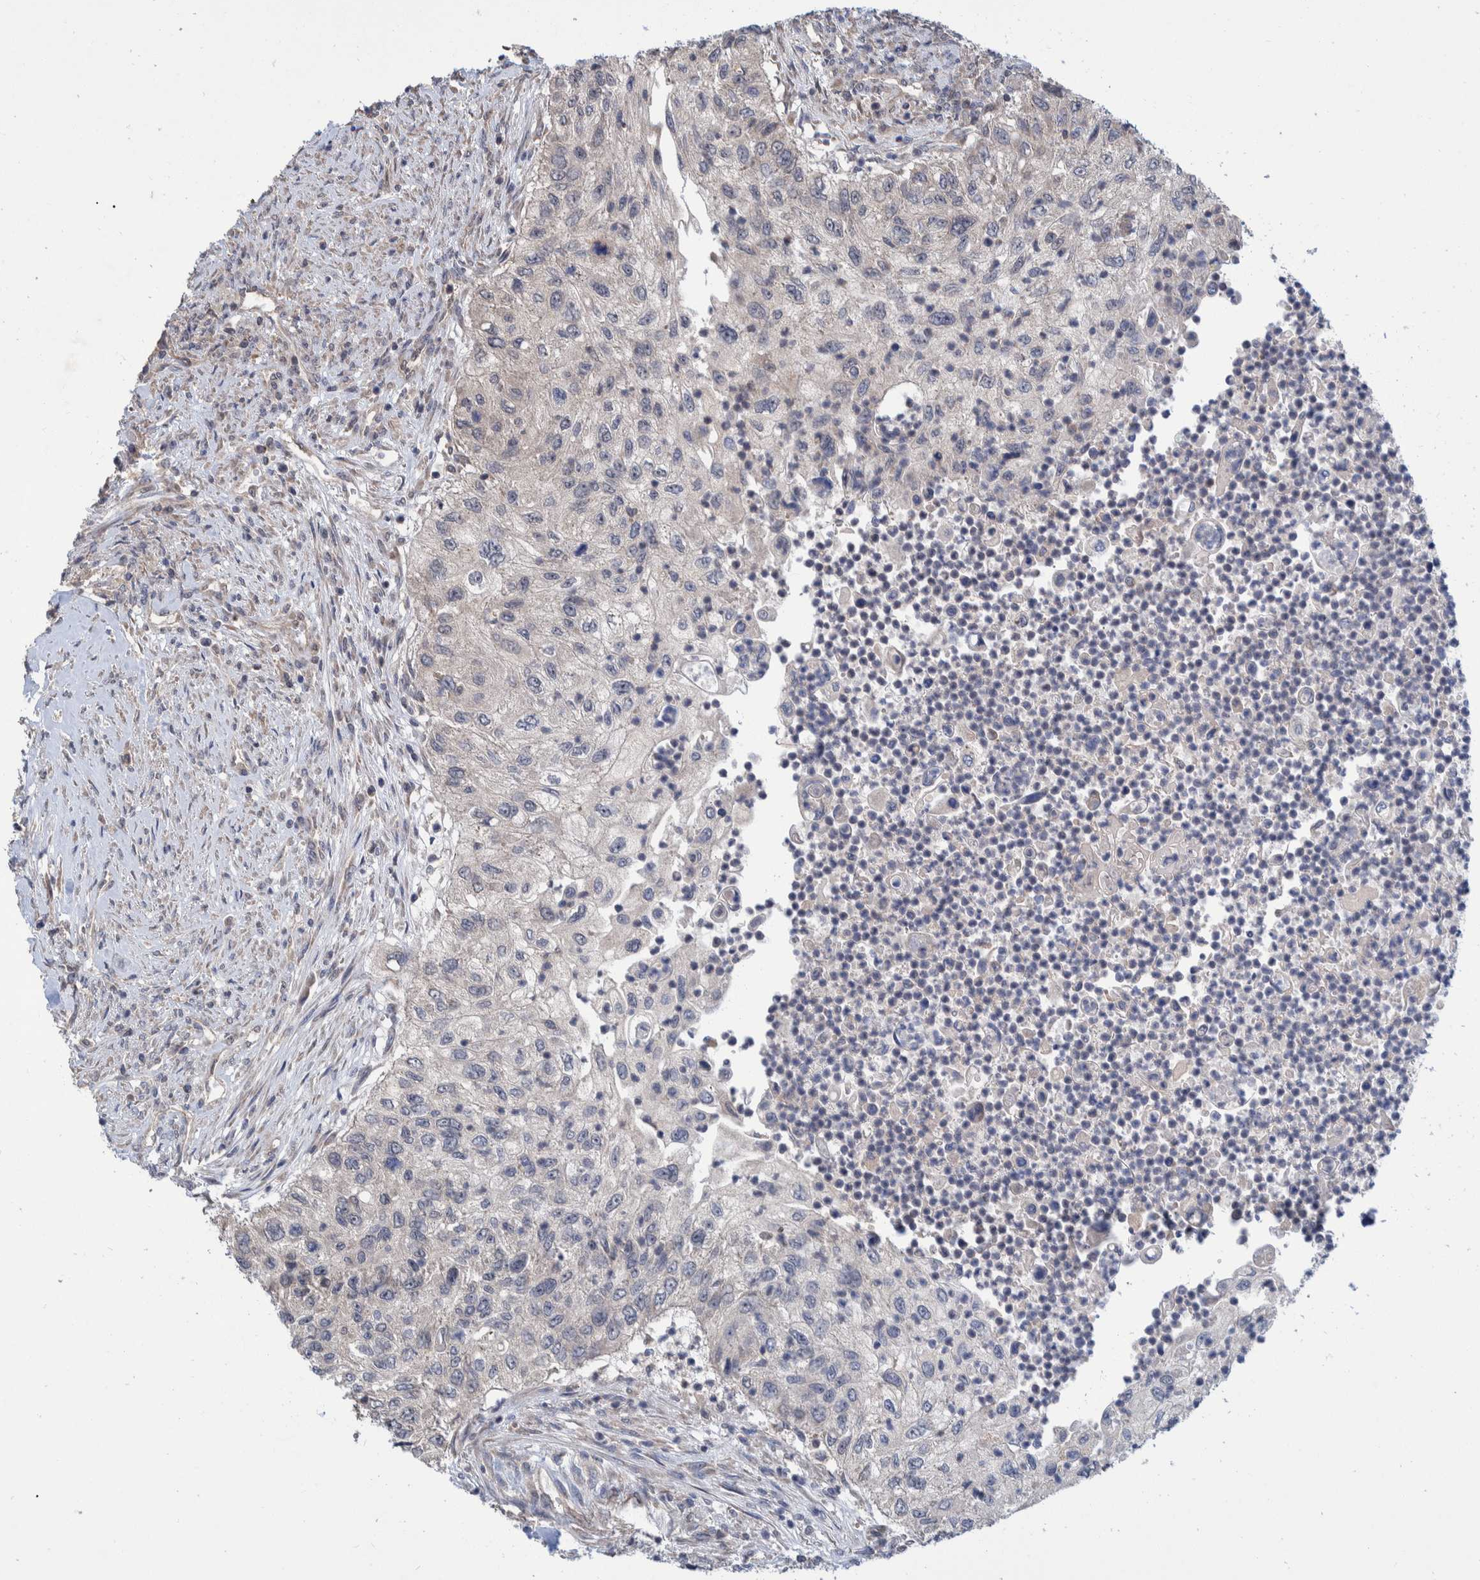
{"staining": {"intensity": "negative", "quantity": "none", "location": "none"}, "tissue": "urothelial cancer", "cell_type": "Tumor cells", "image_type": "cancer", "snomed": [{"axis": "morphology", "description": "Urothelial carcinoma, High grade"}, {"axis": "topography", "description": "Urinary bladder"}], "caption": "High magnification brightfield microscopy of urothelial carcinoma (high-grade) stained with DAB (3,3'-diaminobenzidine) (brown) and counterstained with hematoxylin (blue): tumor cells show no significant expression. Brightfield microscopy of immunohistochemistry stained with DAB (3,3'-diaminobenzidine) (brown) and hematoxylin (blue), captured at high magnification.", "gene": "PLPBP", "patient": {"sex": "female", "age": 60}}